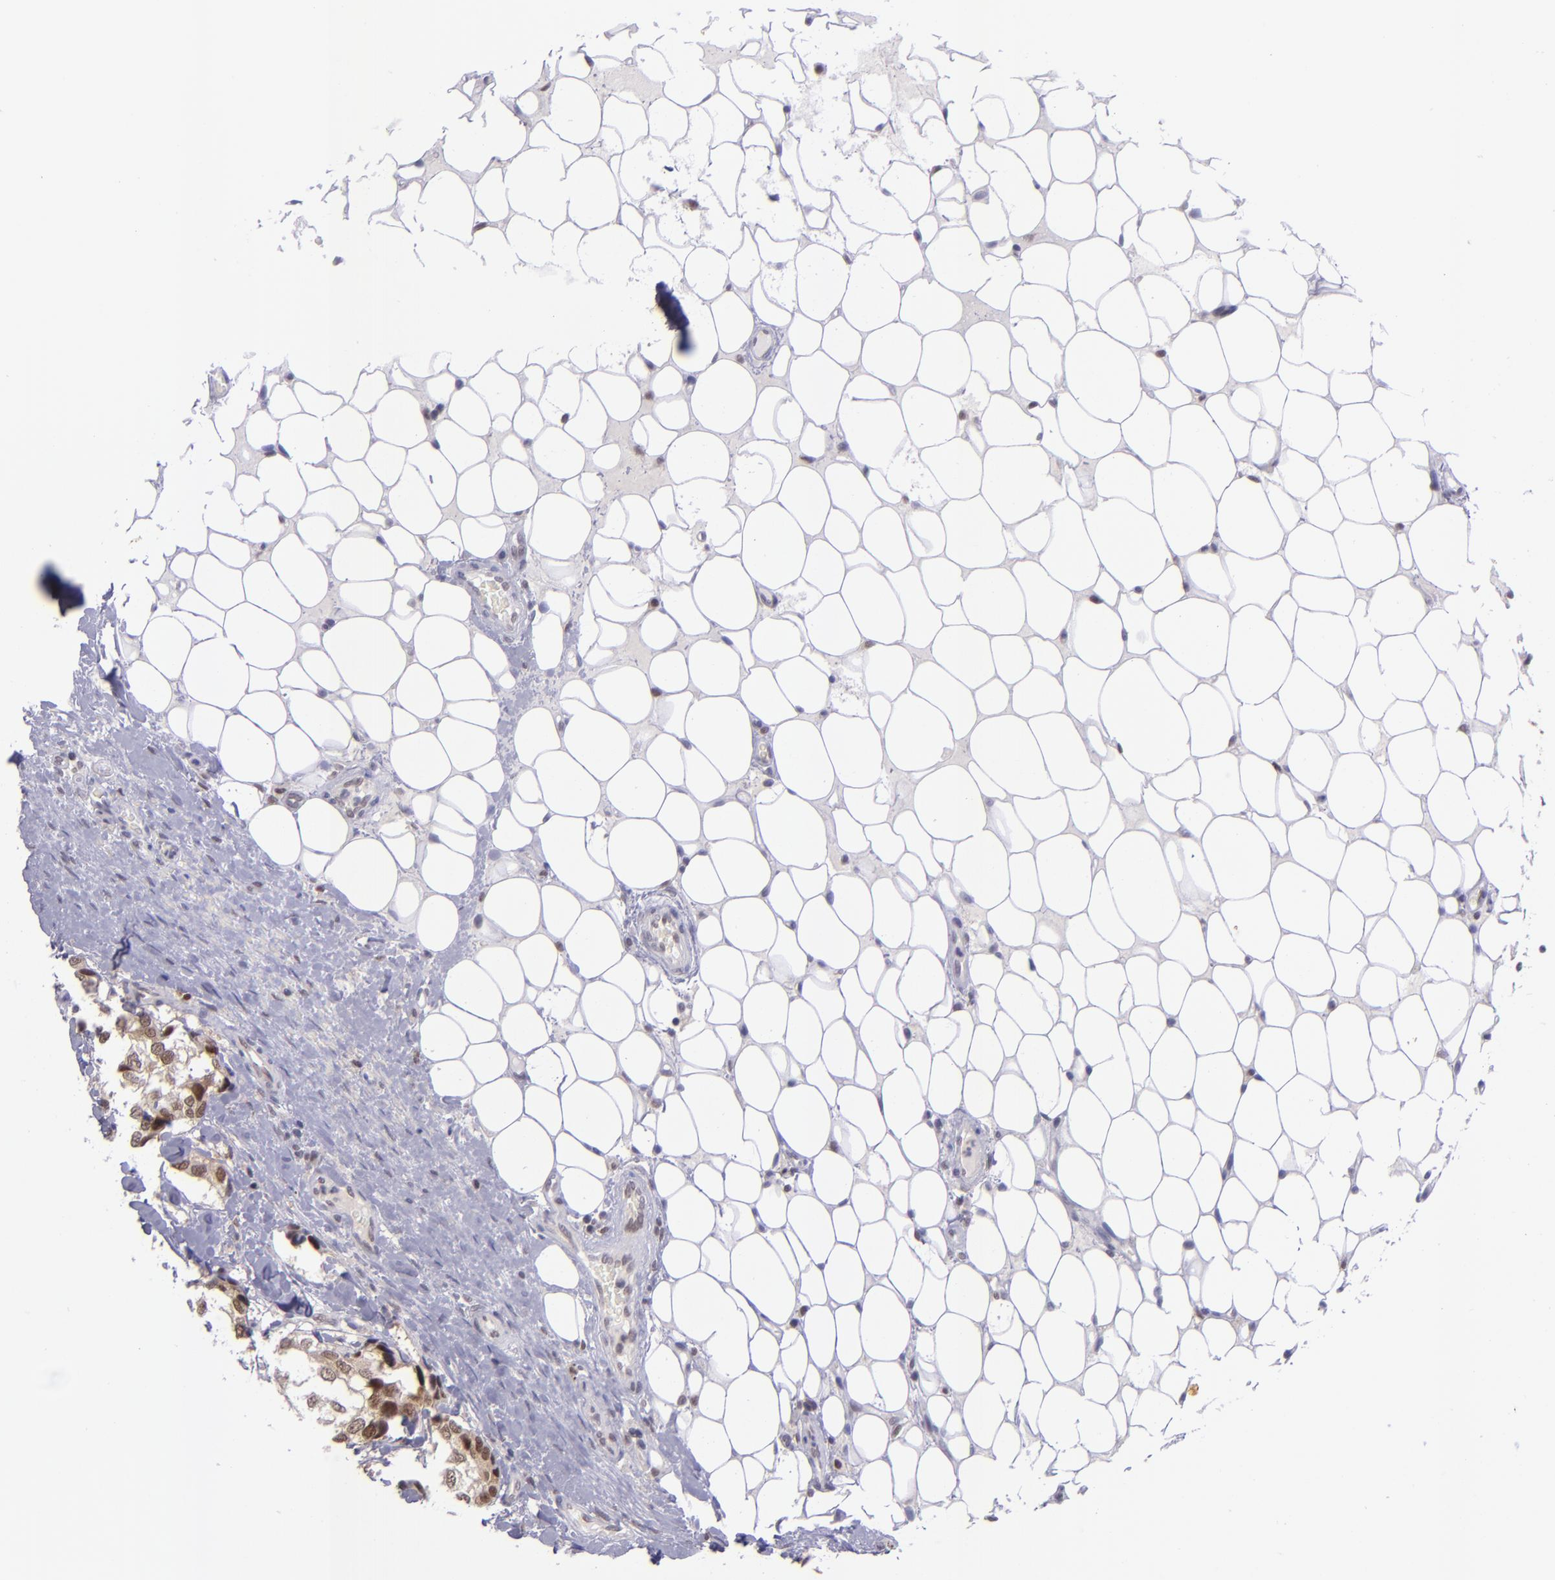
{"staining": {"intensity": "strong", "quantity": ">75%", "location": "cytoplasmic/membranous,nuclear"}, "tissue": "breast cancer", "cell_type": "Tumor cells", "image_type": "cancer", "snomed": [{"axis": "morphology", "description": "Duct carcinoma"}, {"axis": "topography", "description": "Breast"}], "caption": "Breast cancer (intraductal carcinoma) tissue demonstrates strong cytoplasmic/membranous and nuclear positivity in approximately >75% of tumor cells", "gene": "BAG1", "patient": {"sex": "female", "age": 68}}